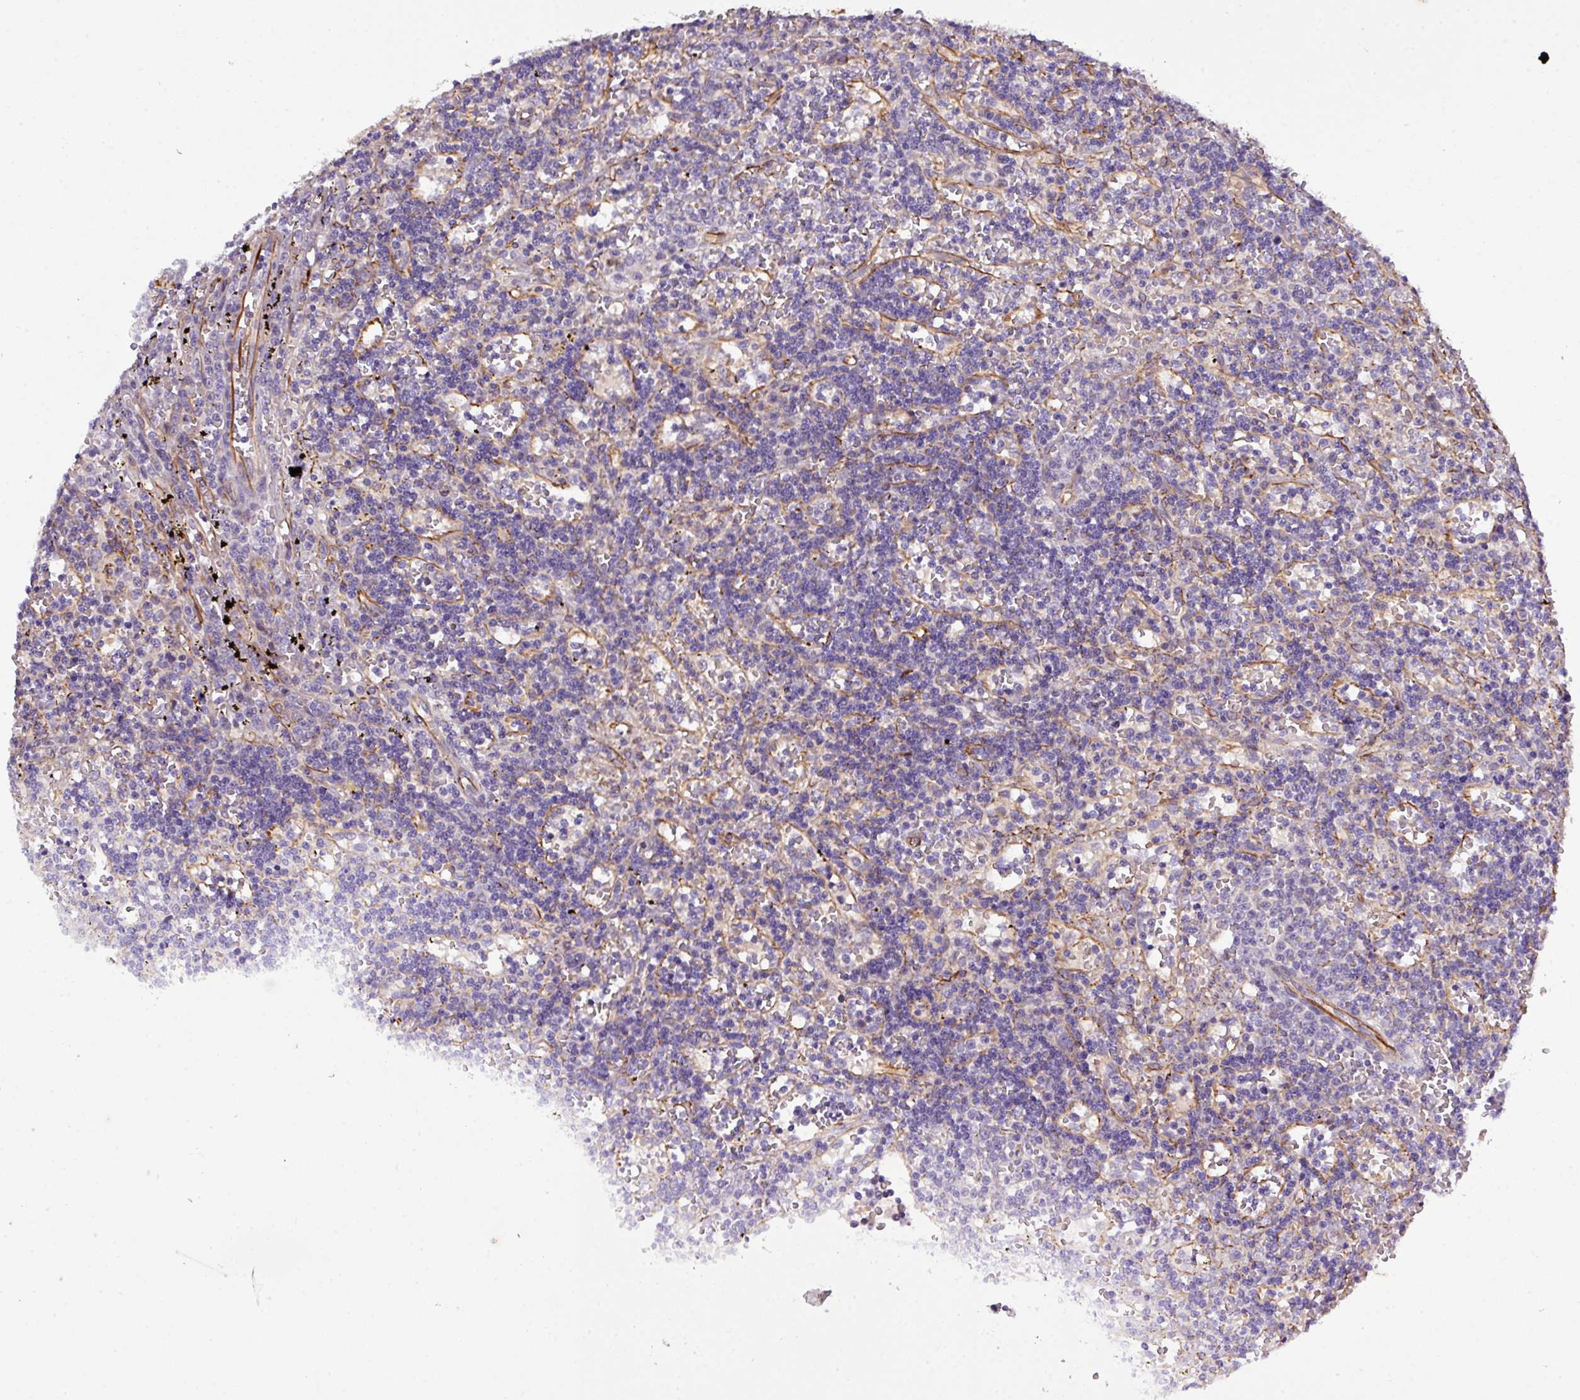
{"staining": {"intensity": "negative", "quantity": "none", "location": "none"}, "tissue": "lymphoma", "cell_type": "Tumor cells", "image_type": "cancer", "snomed": [{"axis": "morphology", "description": "Malignant lymphoma, non-Hodgkin's type, Low grade"}, {"axis": "topography", "description": "Spleen"}], "caption": "High magnification brightfield microscopy of malignant lymphoma, non-Hodgkin's type (low-grade) stained with DAB (brown) and counterstained with hematoxylin (blue): tumor cells show no significant expression.", "gene": "PARD6A", "patient": {"sex": "male", "age": 60}}